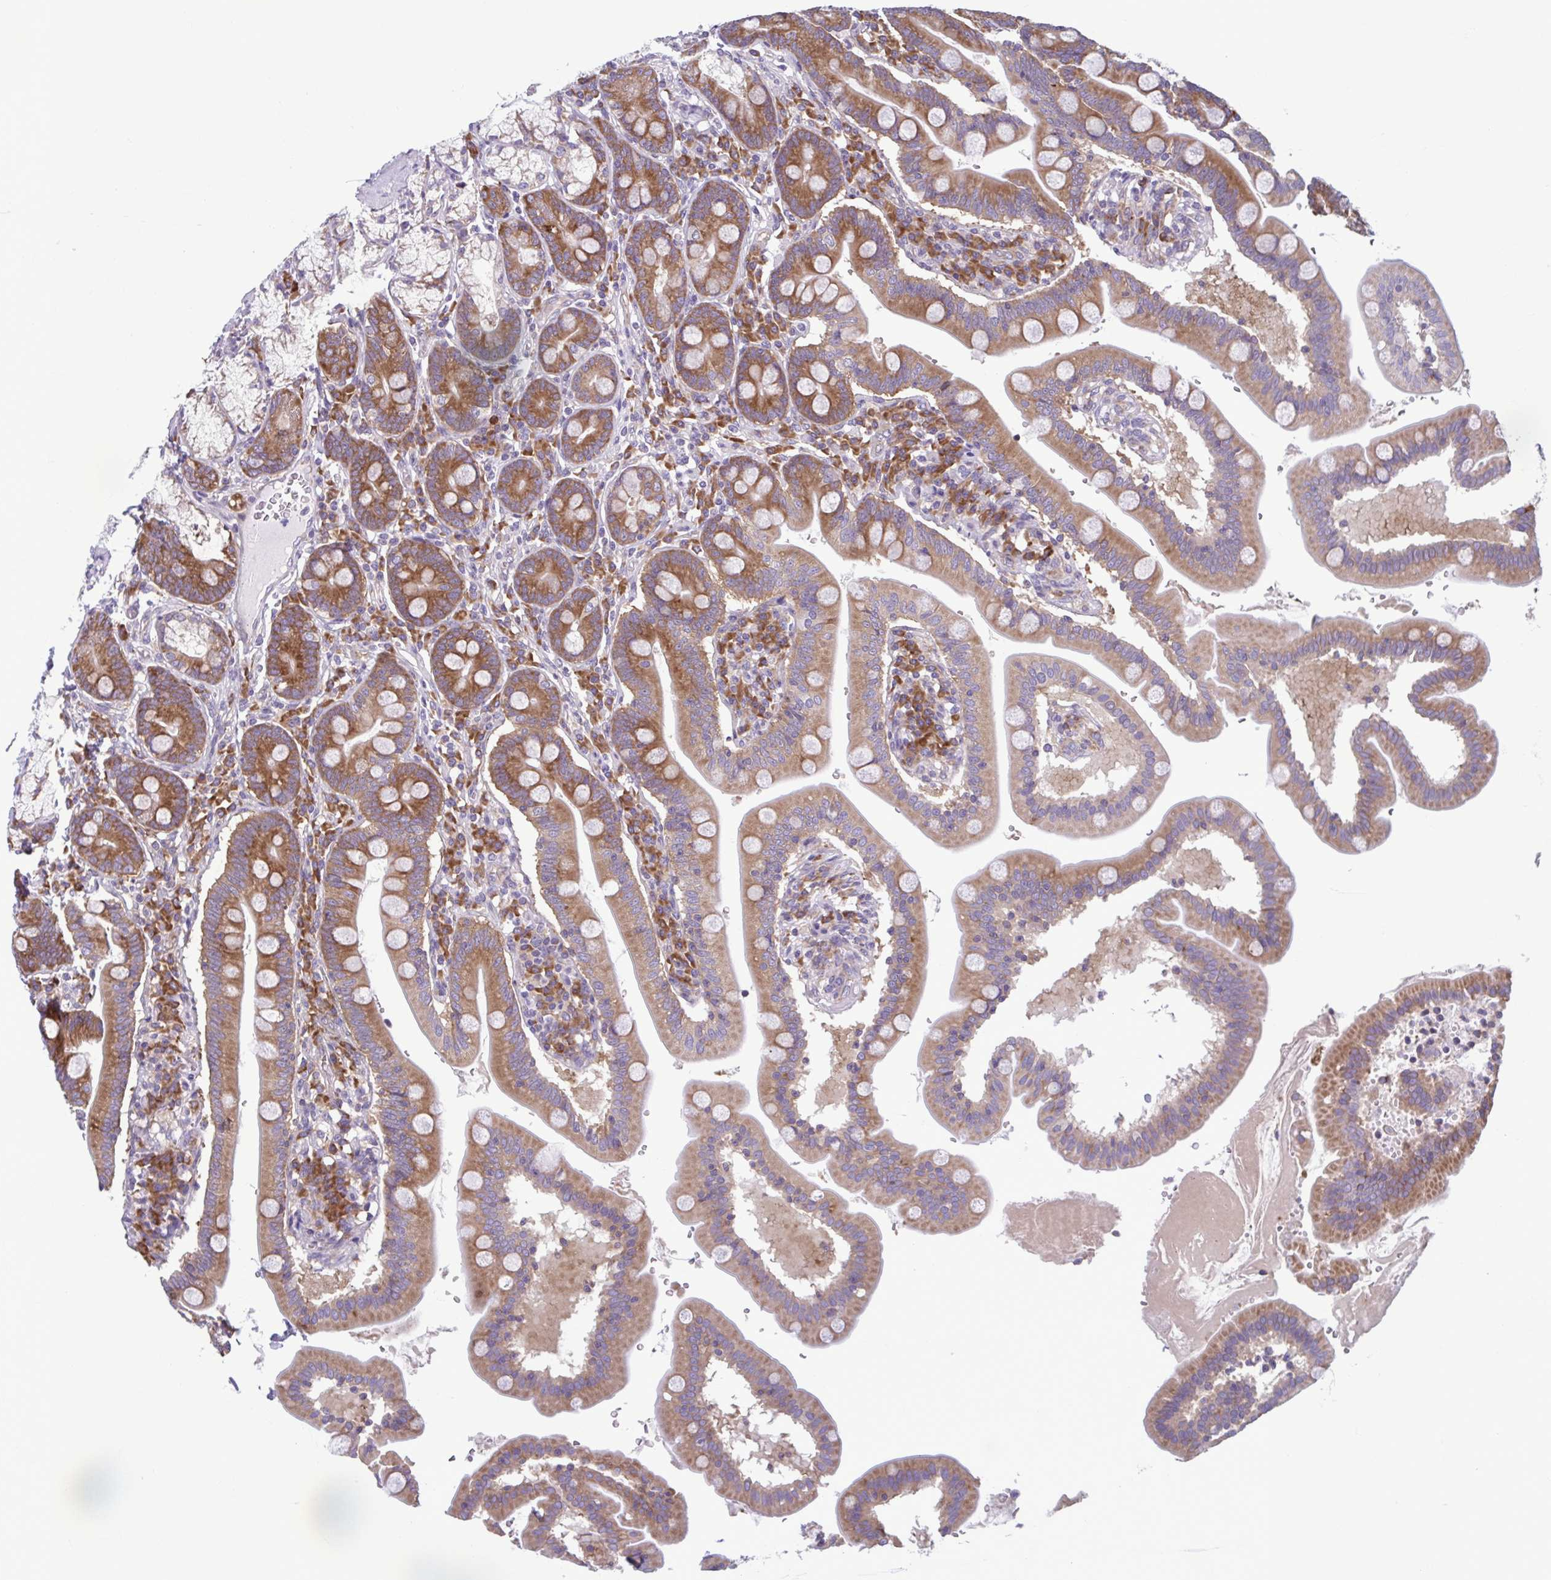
{"staining": {"intensity": "moderate", "quantity": ">75%", "location": "cytoplasmic/membranous"}, "tissue": "duodenum", "cell_type": "Glandular cells", "image_type": "normal", "snomed": [{"axis": "morphology", "description": "Normal tissue, NOS"}, {"axis": "topography", "description": "Duodenum"}], "caption": "There is medium levels of moderate cytoplasmic/membranous staining in glandular cells of normal duodenum, as demonstrated by immunohistochemical staining (brown color).", "gene": "RPS16", "patient": {"sex": "female", "age": 67}}